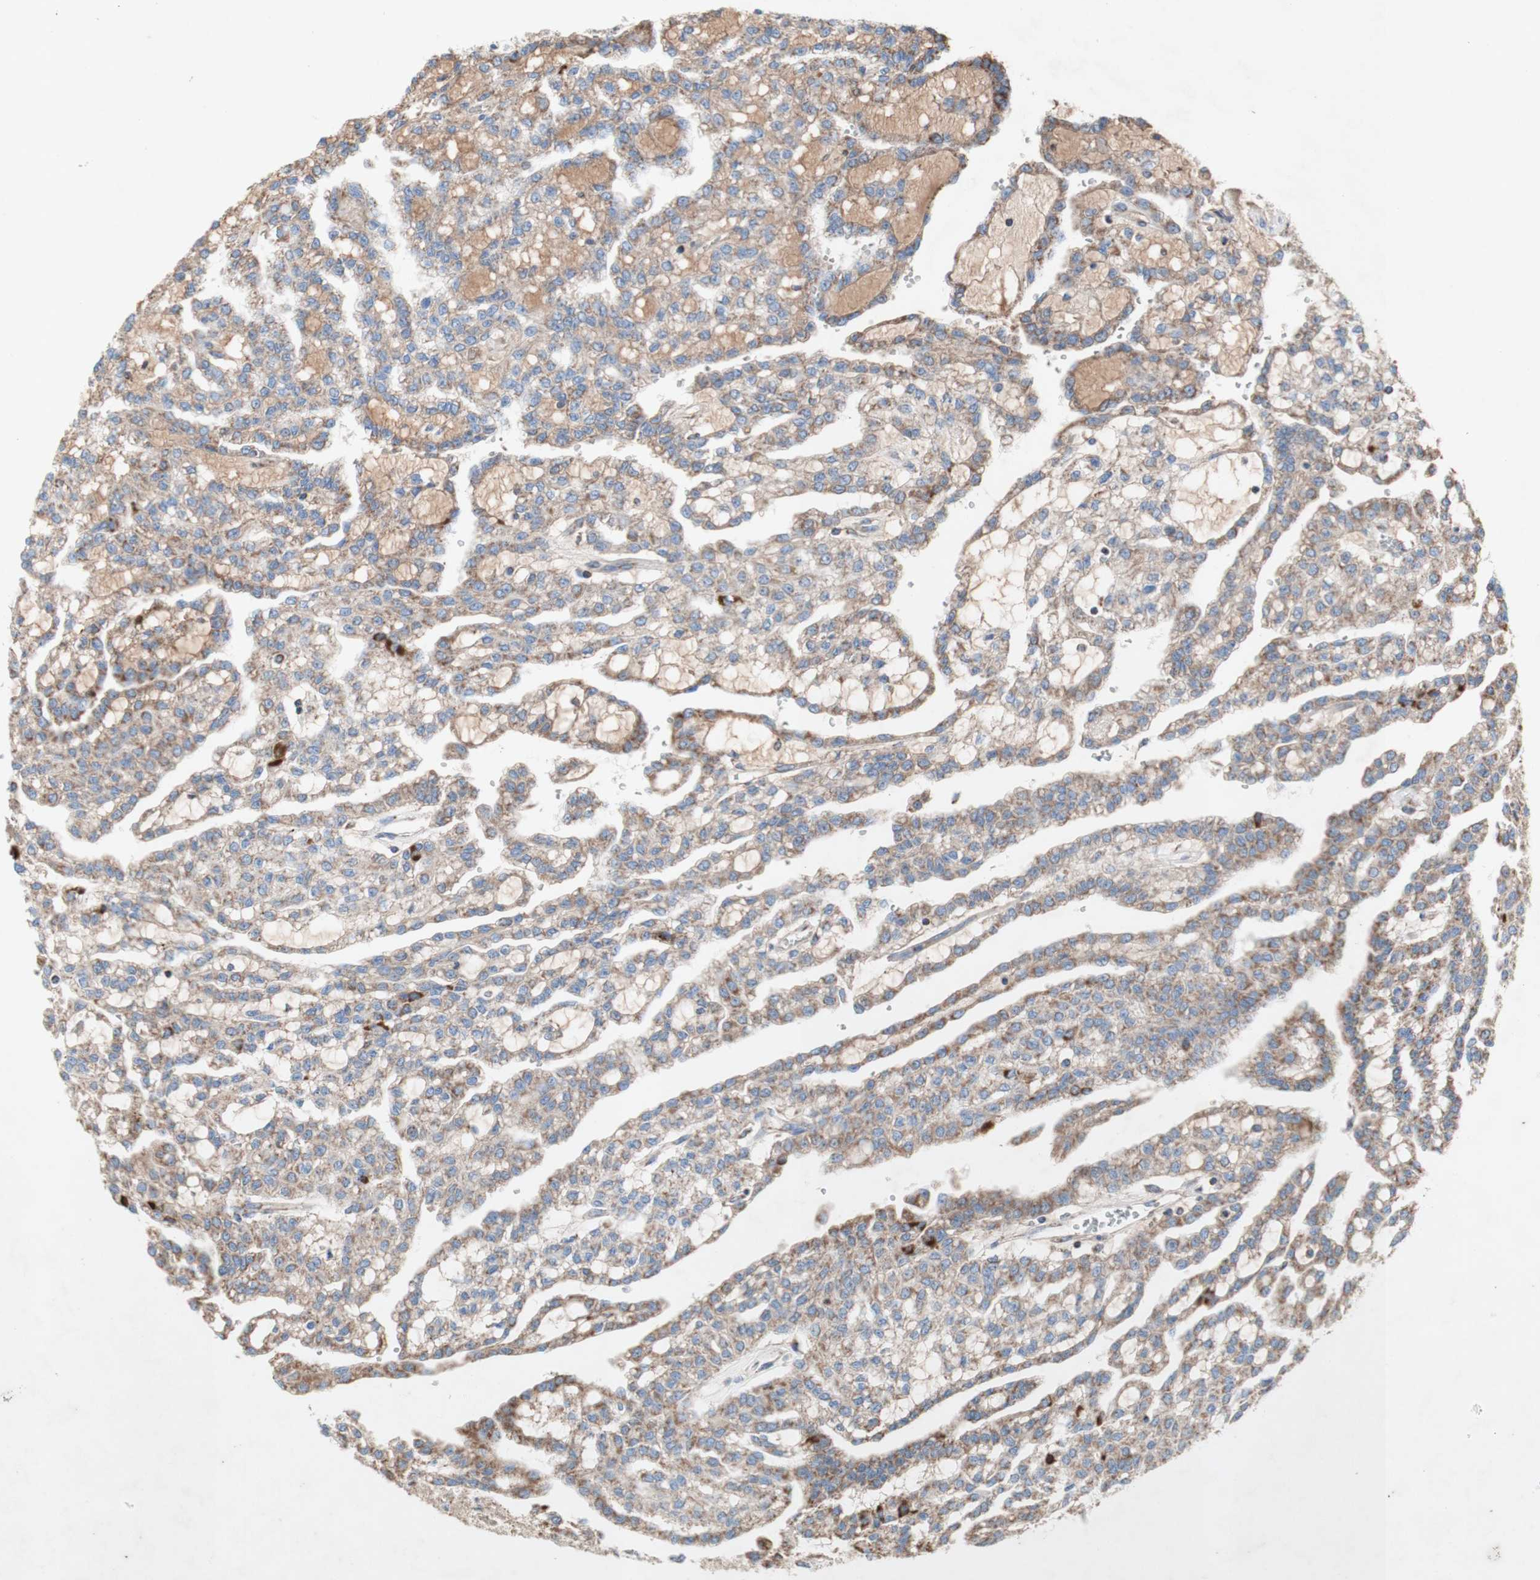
{"staining": {"intensity": "weak", "quantity": ">75%", "location": "cytoplasmic/membranous"}, "tissue": "renal cancer", "cell_type": "Tumor cells", "image_type": "cancer", "snomed": [{"axis": "morphology", "description": "Adenocarcinoma, NOS"}, {"axis": "topography", "description": "Kidney"}], "caption": "Human renal cancer (adenocarcinoma) stained with a brown dye demonstrates weak cytoplasmic/membranous positive positivity in about >75% of tumor cells.", "gene": "SDHB", "patient": {"sex": "male", "age": 63}}